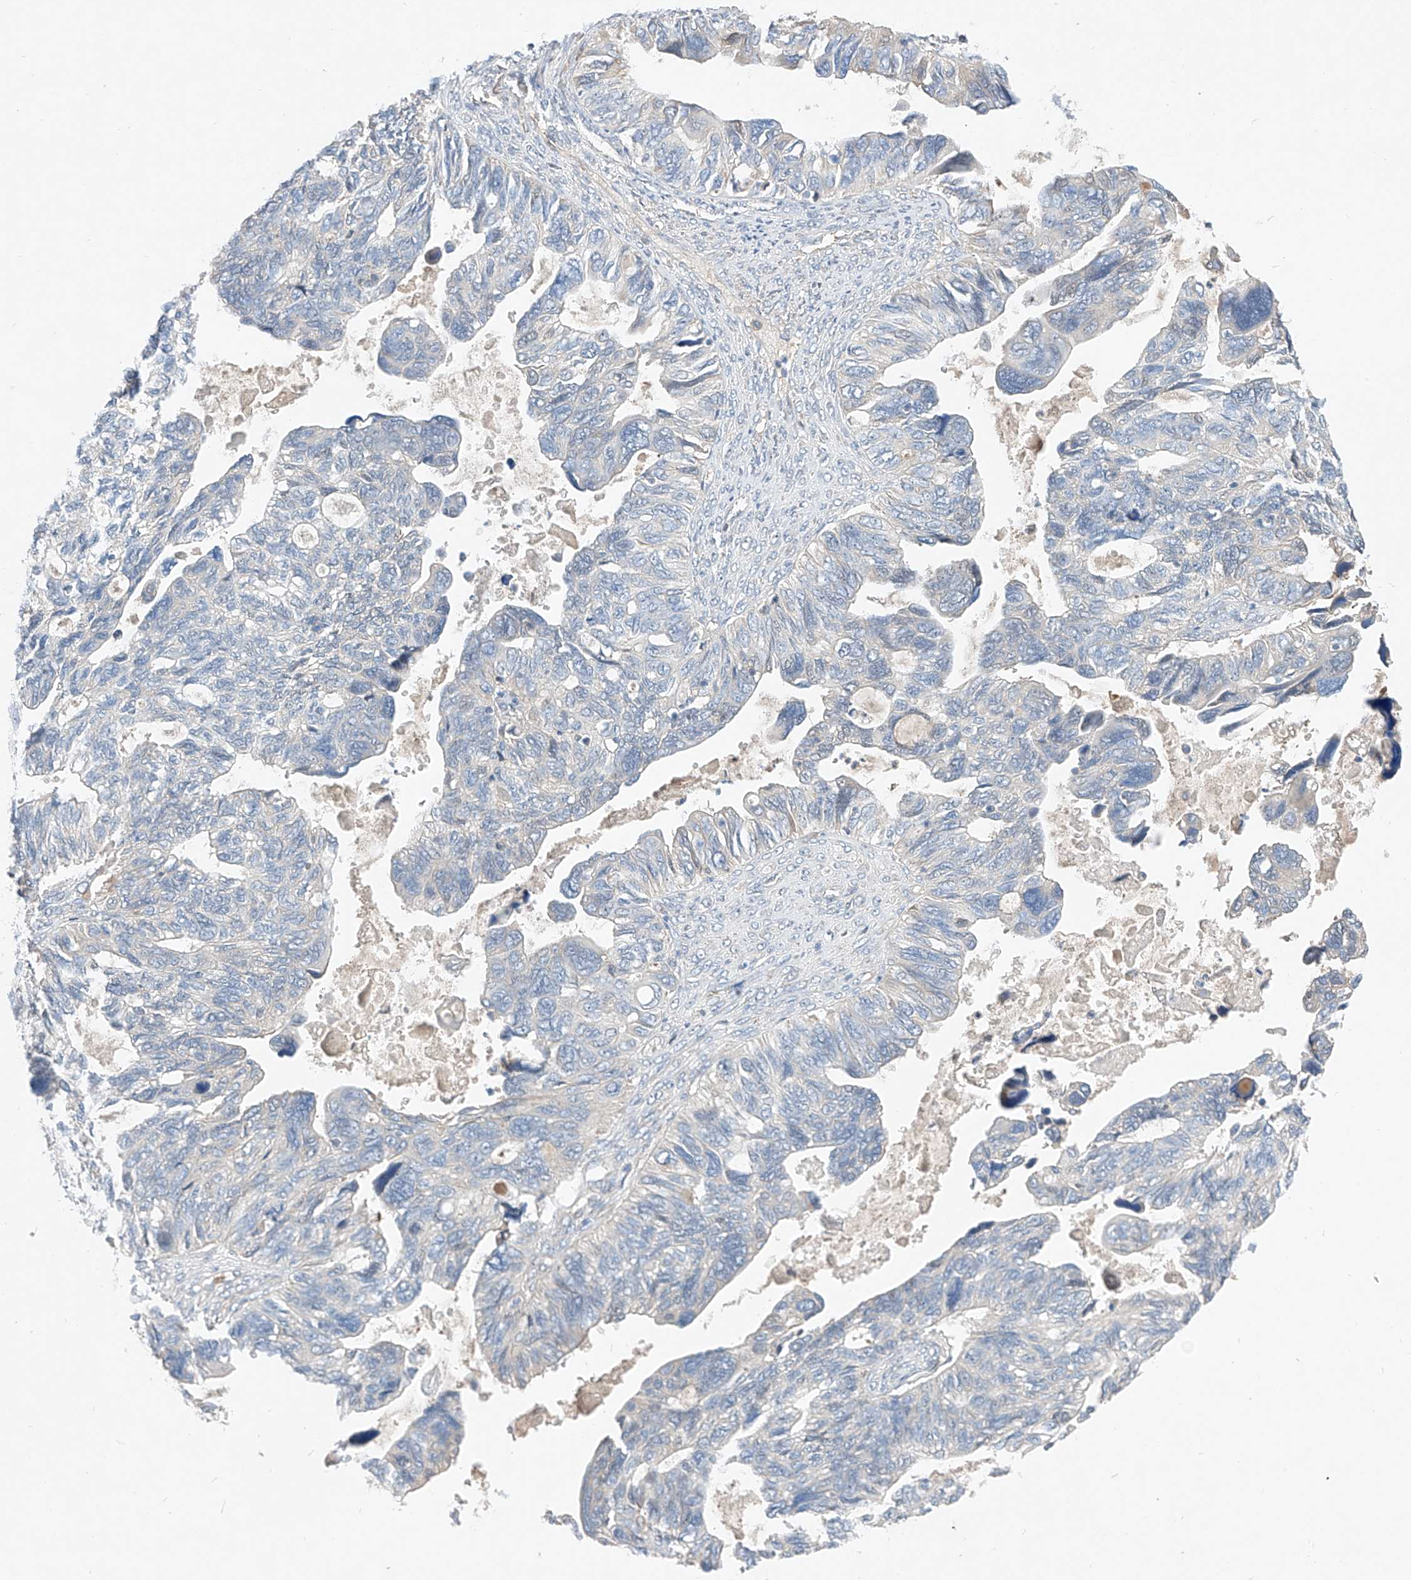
{"staining": {"intensity": "weak", "quantity": "<25%", "location": "cytoplasmic/membranous"}, "tissue": "ovarian cancer", "cell_type": "Tumor cells", "image_type": "cancer", "snomed": [{"axis": "morphology", "description": "Cystadenocarcinoma, serous, NOS"}, {"axis": "topography", "description": "Ovary"}], "caption": "An IHC image of ovarian serous cystadenocarcinoma is shown. There is no staining in tumor cells of ovarian serous cystadenocarcinoma.", "gene": "RUSC1", "patient": {"sex": "female", "age": 79}}